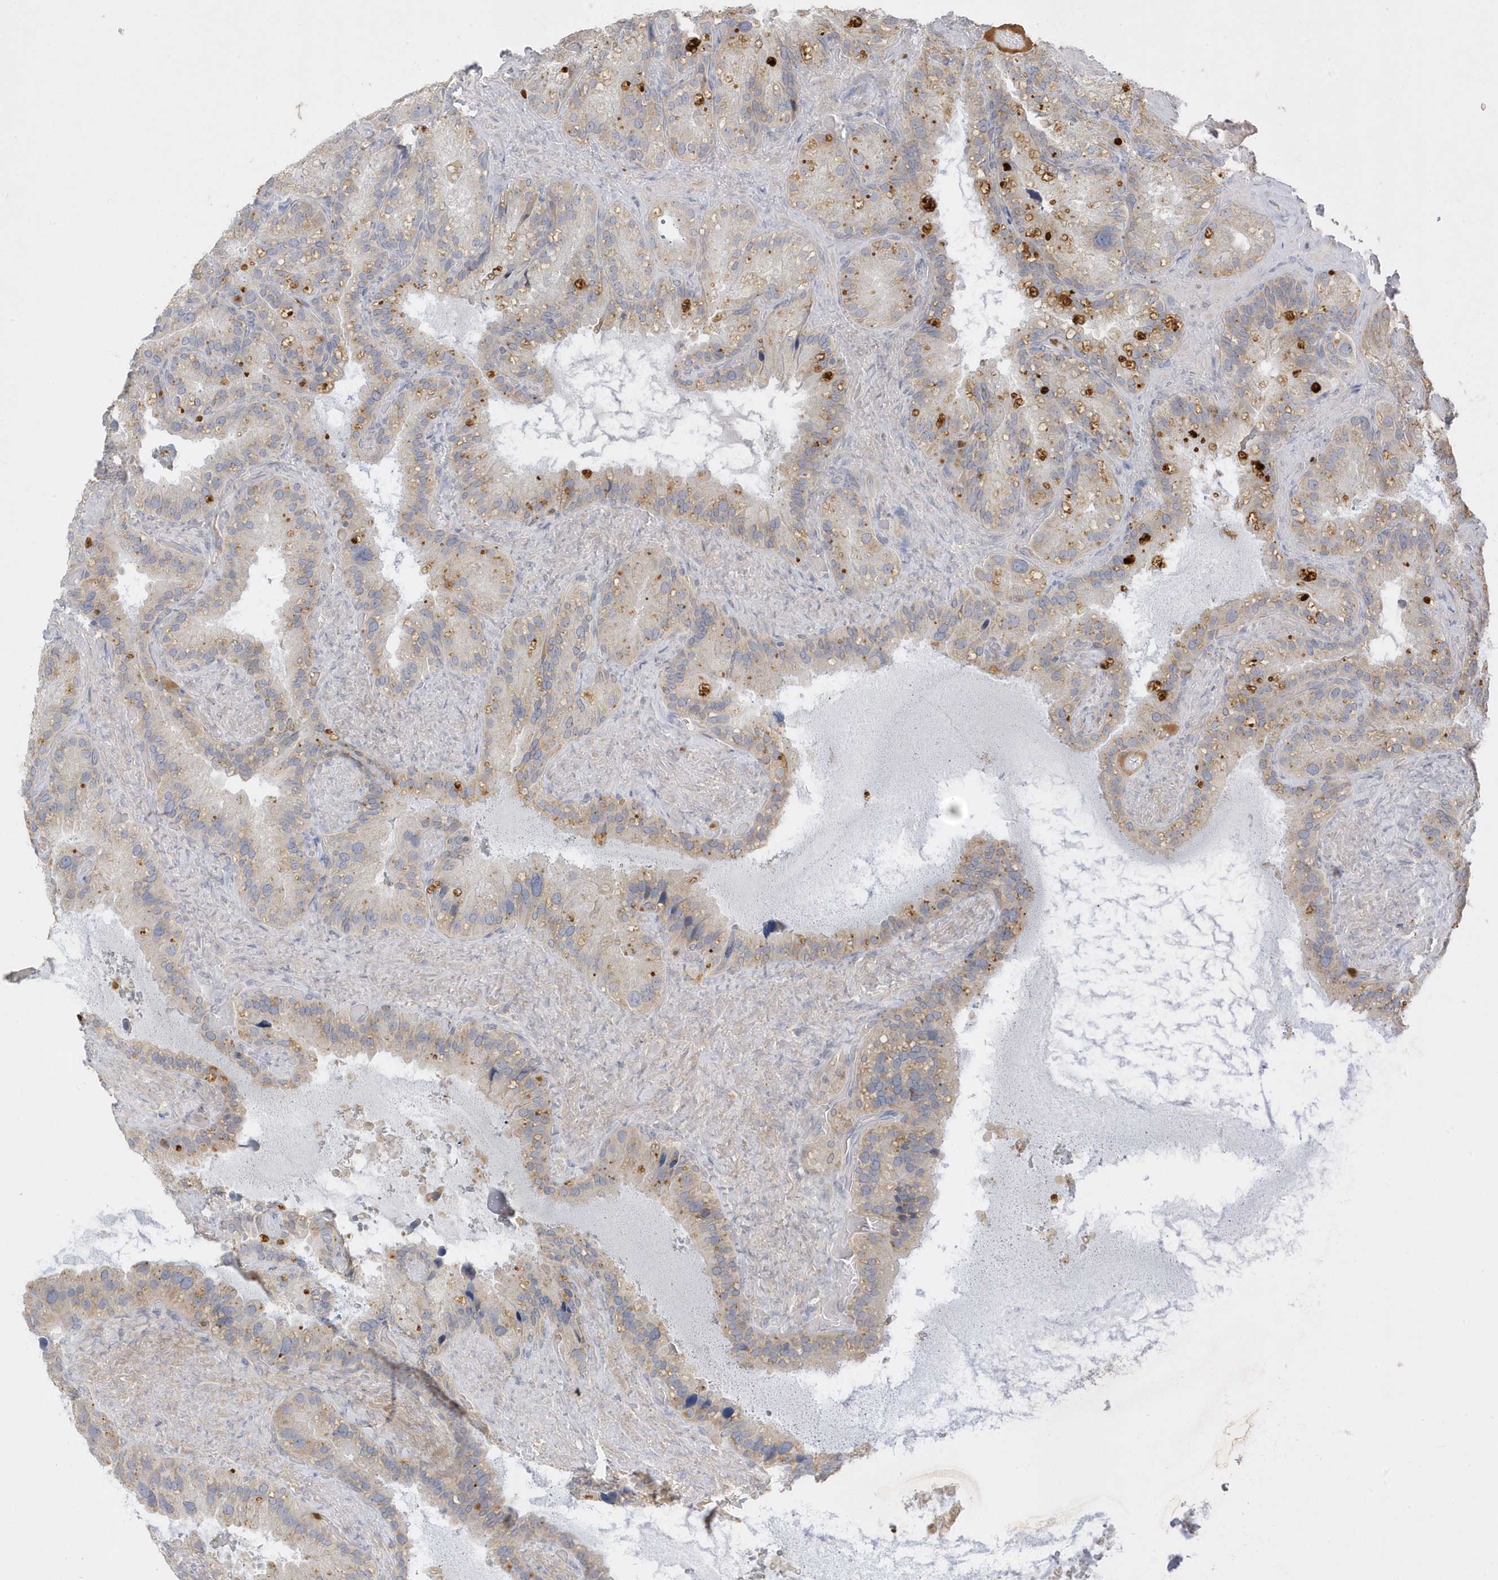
{"staining": {"intensity": "weak", "quantity": "<25%", "location": "cytoplasmic/membranous"}, "tissue": "seminal vesicle", "cell_type": "Glandular cells", "image_type": "normal", "snomed": [{"axis": "morphology", "description": "Normal tissue, NOS"}, {"axis": "topography", "description": "Prostate"}, {"axis": "topography", "description": "Seminal veicle"}], "caption": "Photomicrograph shows no significant protein staining in glandular cells of normal seminal vesicle. (DAB IHC visualized using brightfield microscopy, high magnification).", "gene": "DPP9", "patient": {"sex": "male", "age": 68}}